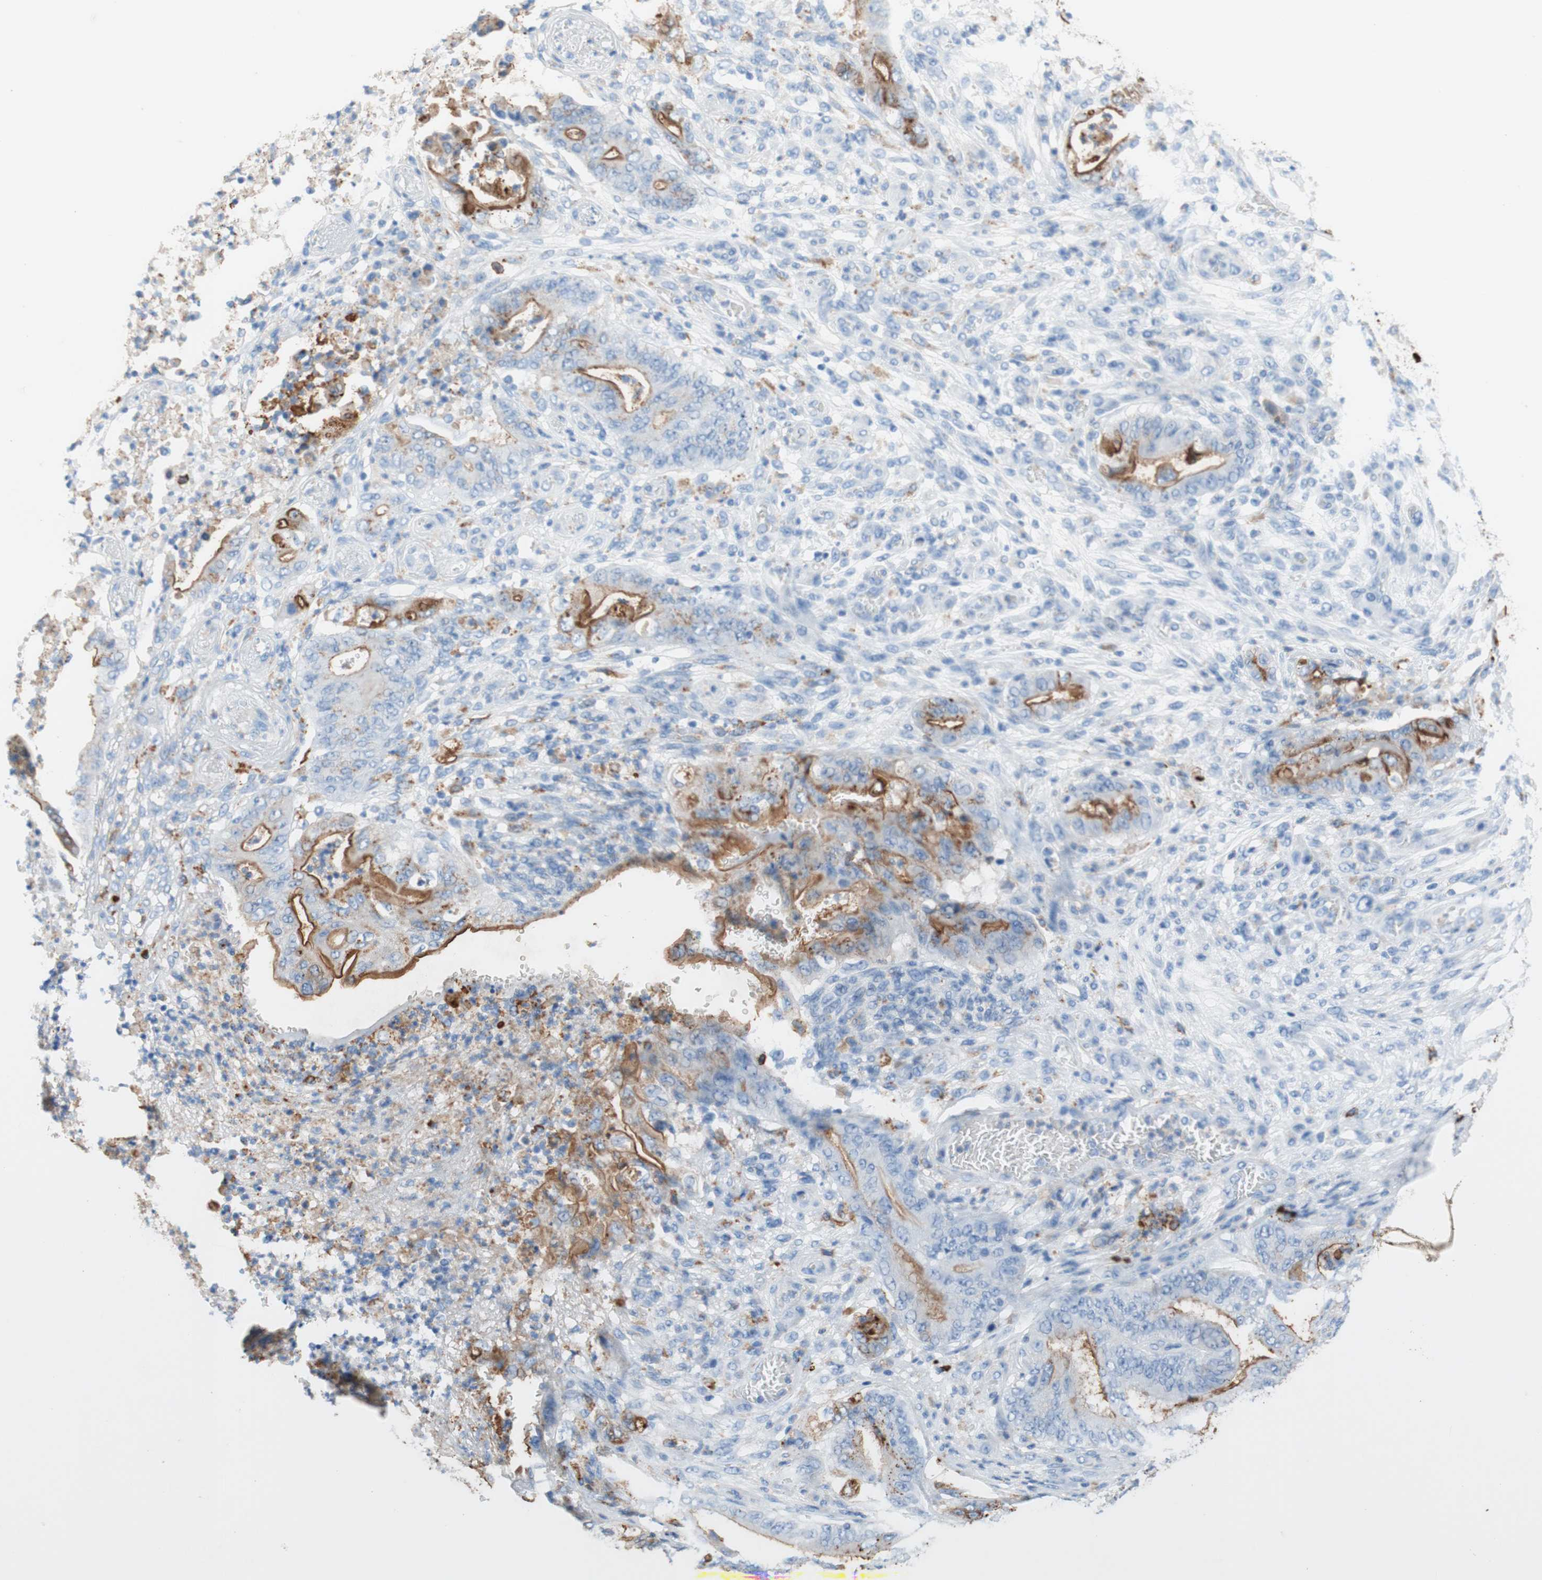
{"staining": {"intensity": "weak", "quantity": "25%-75%", "location": "cytoplasmic/membranous"}, "tissue": "stomach cancer", "cell_type": "Tumor cells", "image_type": "cancer", "snomed": [{"axis": "morphology", "description": "Adenocarcinoma, NOS"}, {"axis": "topography", "description": "Stomach"}], "caption": "Immunohistochemical staining of human stomach cancer (adenocarcinoma) exhibits low levels of weak cytoplasmic/membranous staining in approximately 25%-75% of tumor cells.", "gene": "CEACAM1", "patient": {"sex": "female", "age": 73}}